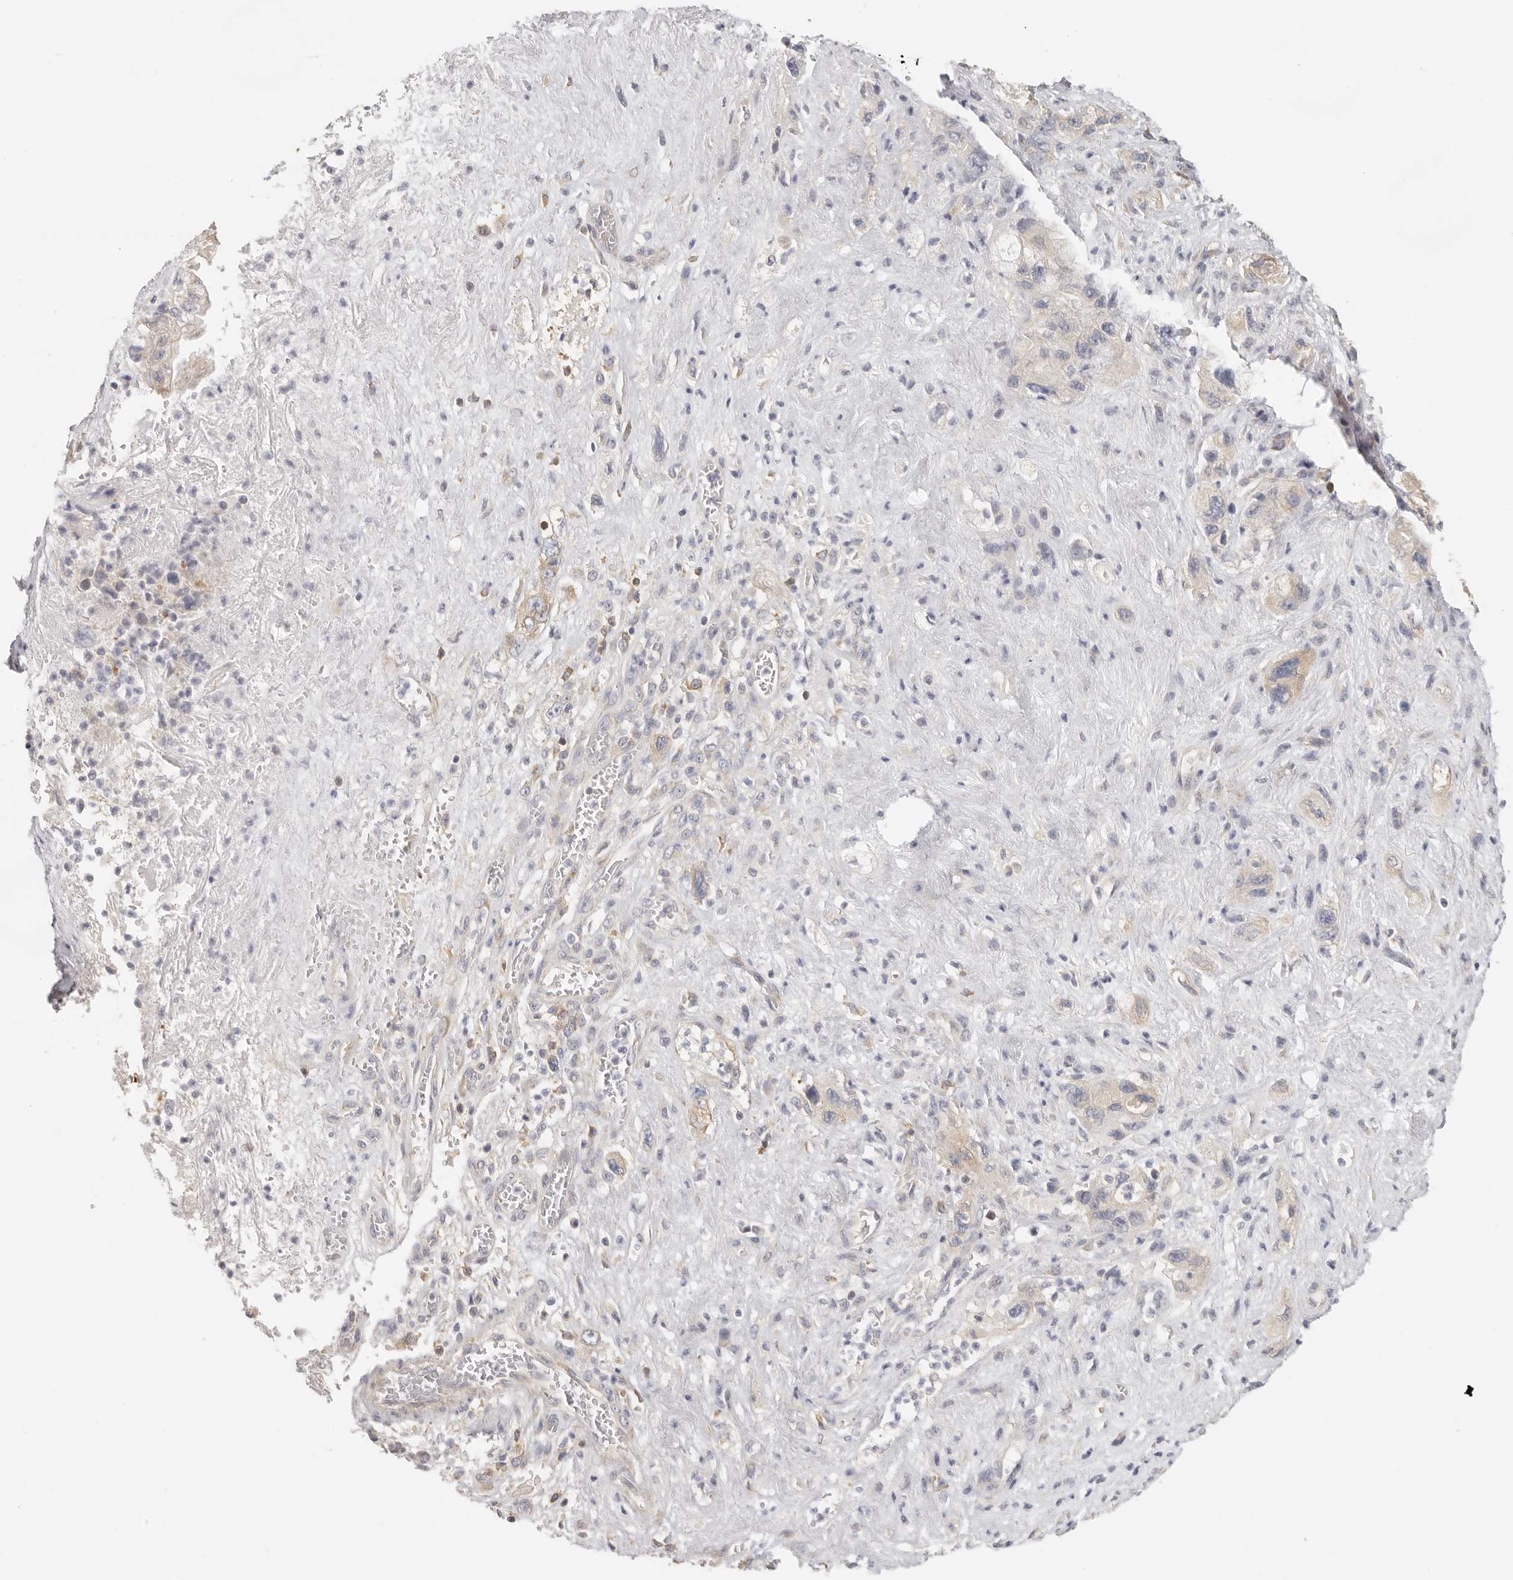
{"staining": {"intensity": "strong", "quantity": "<25%", "location": "cytoplasmic/membranous"}, "tissue": "pancreatic cancer", "cell_type": "Tumor cells", "image_type": "cancer", "snomed": [{"axis": "morphology", "description": "Adenocarcinoma, NOS"}, {"axis": "topography", "description": "Pancreas"}], "caption": "High-magnification brightfield microscopy of pancreatic adenocarcinoma stained with DAB (3,3'-diaminobenzidine) (brown) and counterstained with hematoxylin (blue). tumor cells exhibit strong cytoplasmic/membranous staining is present in about<25% of cells.", "gene": "ANXA9", "patient": {"sex": "female", "age": 73}}